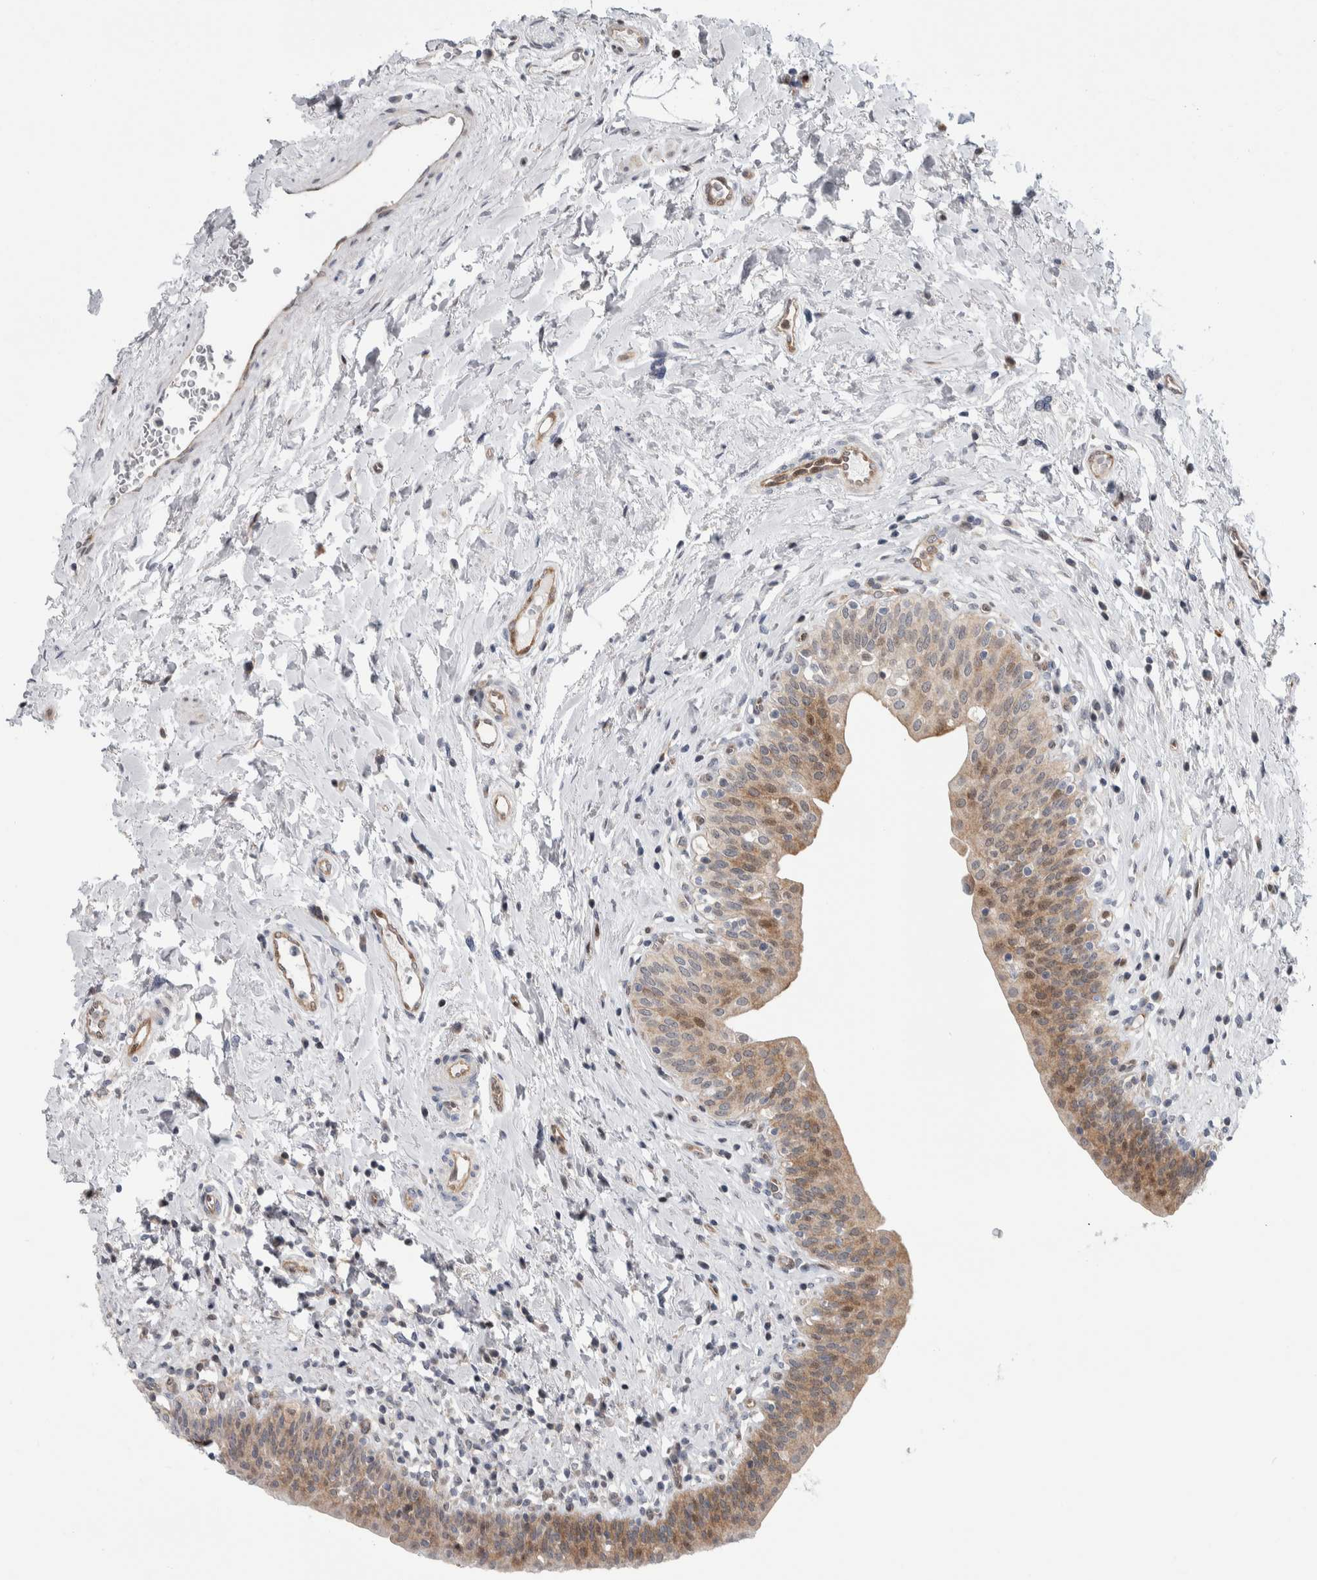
{"staining": {"intensity": "weak", "quantity": ">75%", "location": "cytoplasmic/membranous,nuclear"}, "tissue": "urinary bladder", "cell_type": "Urothelial cells", "image_type": "normal", "snomed": [{"axis": "morphology", "description": "Normal tissue, NOS"}, {"axis": "topography", "description": "Urinary bladder"}], "caption": "Human urinary bladder stained with a brown dye demonstrates weak cytoplasmic/membranous,nuclear positive expression in about >75% of urothelial cells.", "gene": "PTPA", "patient": {"sex": "male", "age": 83}}